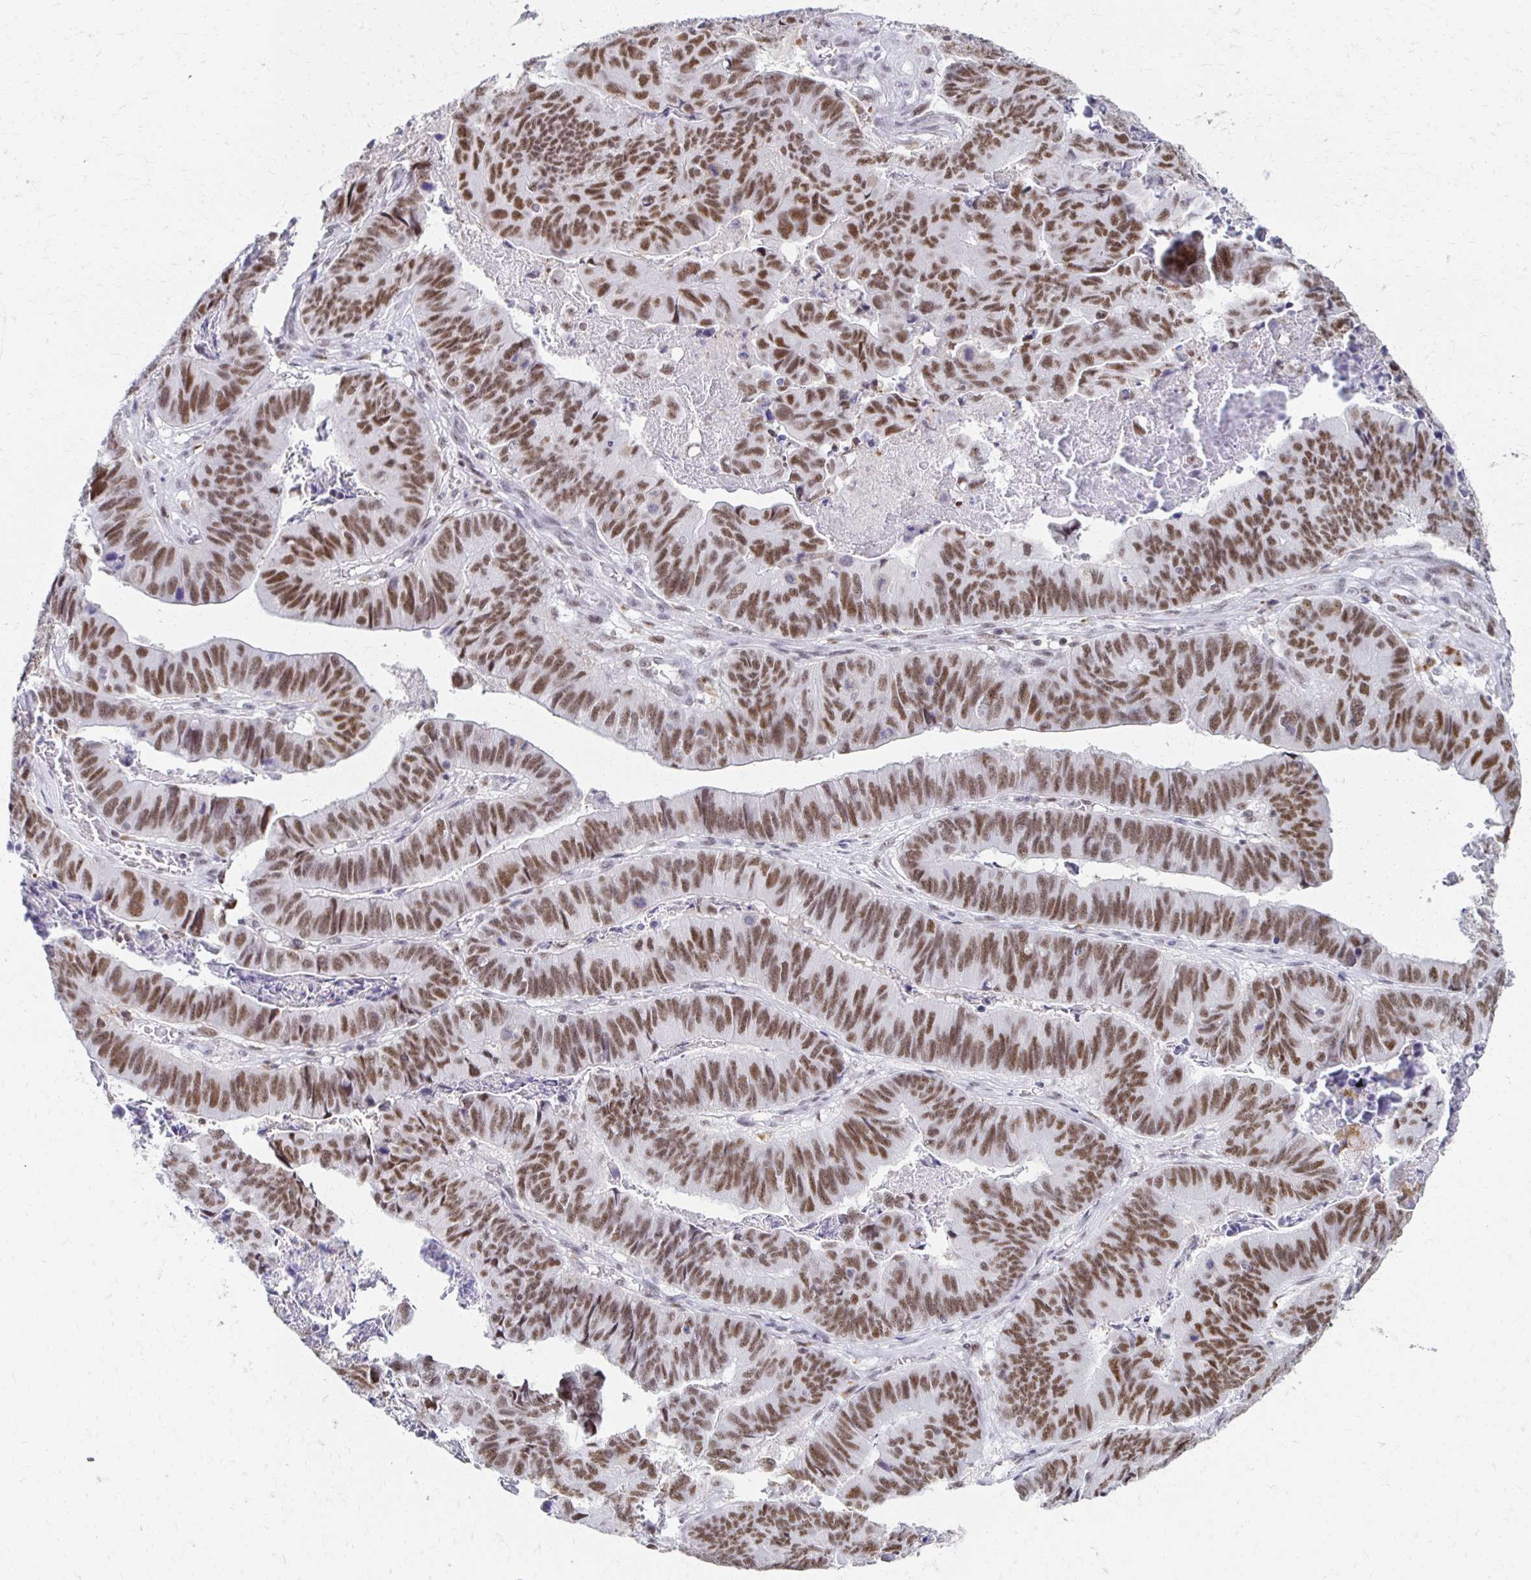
{"staining": {"intensity": "moderate", "quantity": ">75%", "location": "nuclear"}, "tissue": "stomach cancer", "cell_type": "Tumor cells", "image_type": "cancer", "snomed": [{"axis": "morphology", "description": "Adenocarcinoma, NOS"}, {"axis": "topography", "description": "Stomach, lower"}], "caption": "Approximately >75% of tumor cells in human stomach cancer (adenocarcinoma) demonstrate moderate nuclear protein expression as visualized by brown immunohistochemical staining.", "gene": "IRF7", "patient": {"sex": "male", "age": 77}}